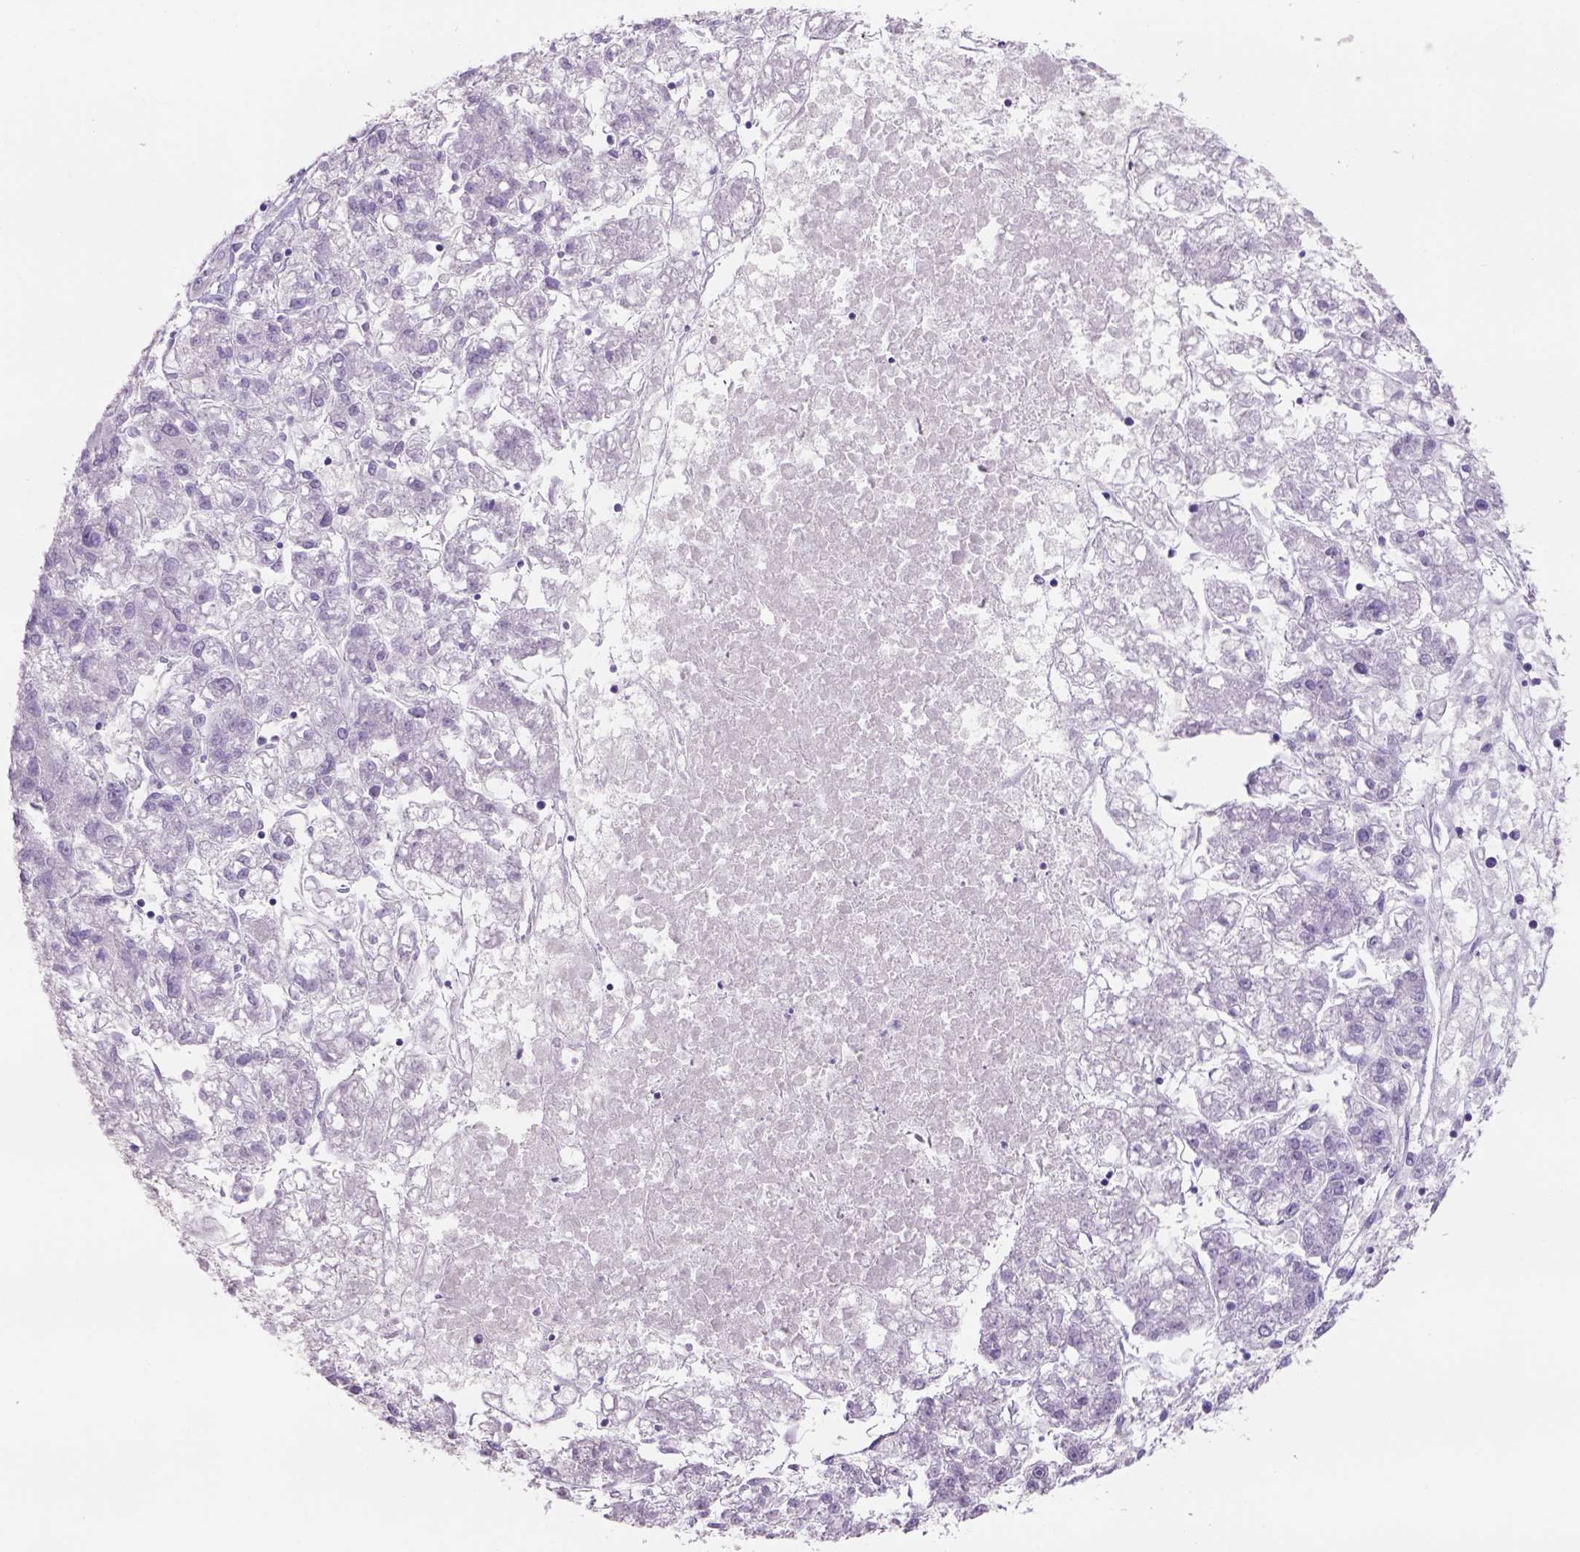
{"staining": {"intensity": "negative", "quantity": "none", "location": "none"}, "tissue": "liver cancer", "cell_type": "Tumor cells", "image_type": "cancer", "snomed": [{"axis": "morphology", "description": "Carcinoma, Hepatocellular, NOS"}, {"axis": "topography", "description": "Liver"}], "caption": "Immunohistochemistry (IHC) image of human liver cancer (hepatocellular carcinoma) stained for a protein (brown), which shows no positivity in tumor cells.", "gene": "TENM4", "patient": {"sex": "male", "age": 56}}